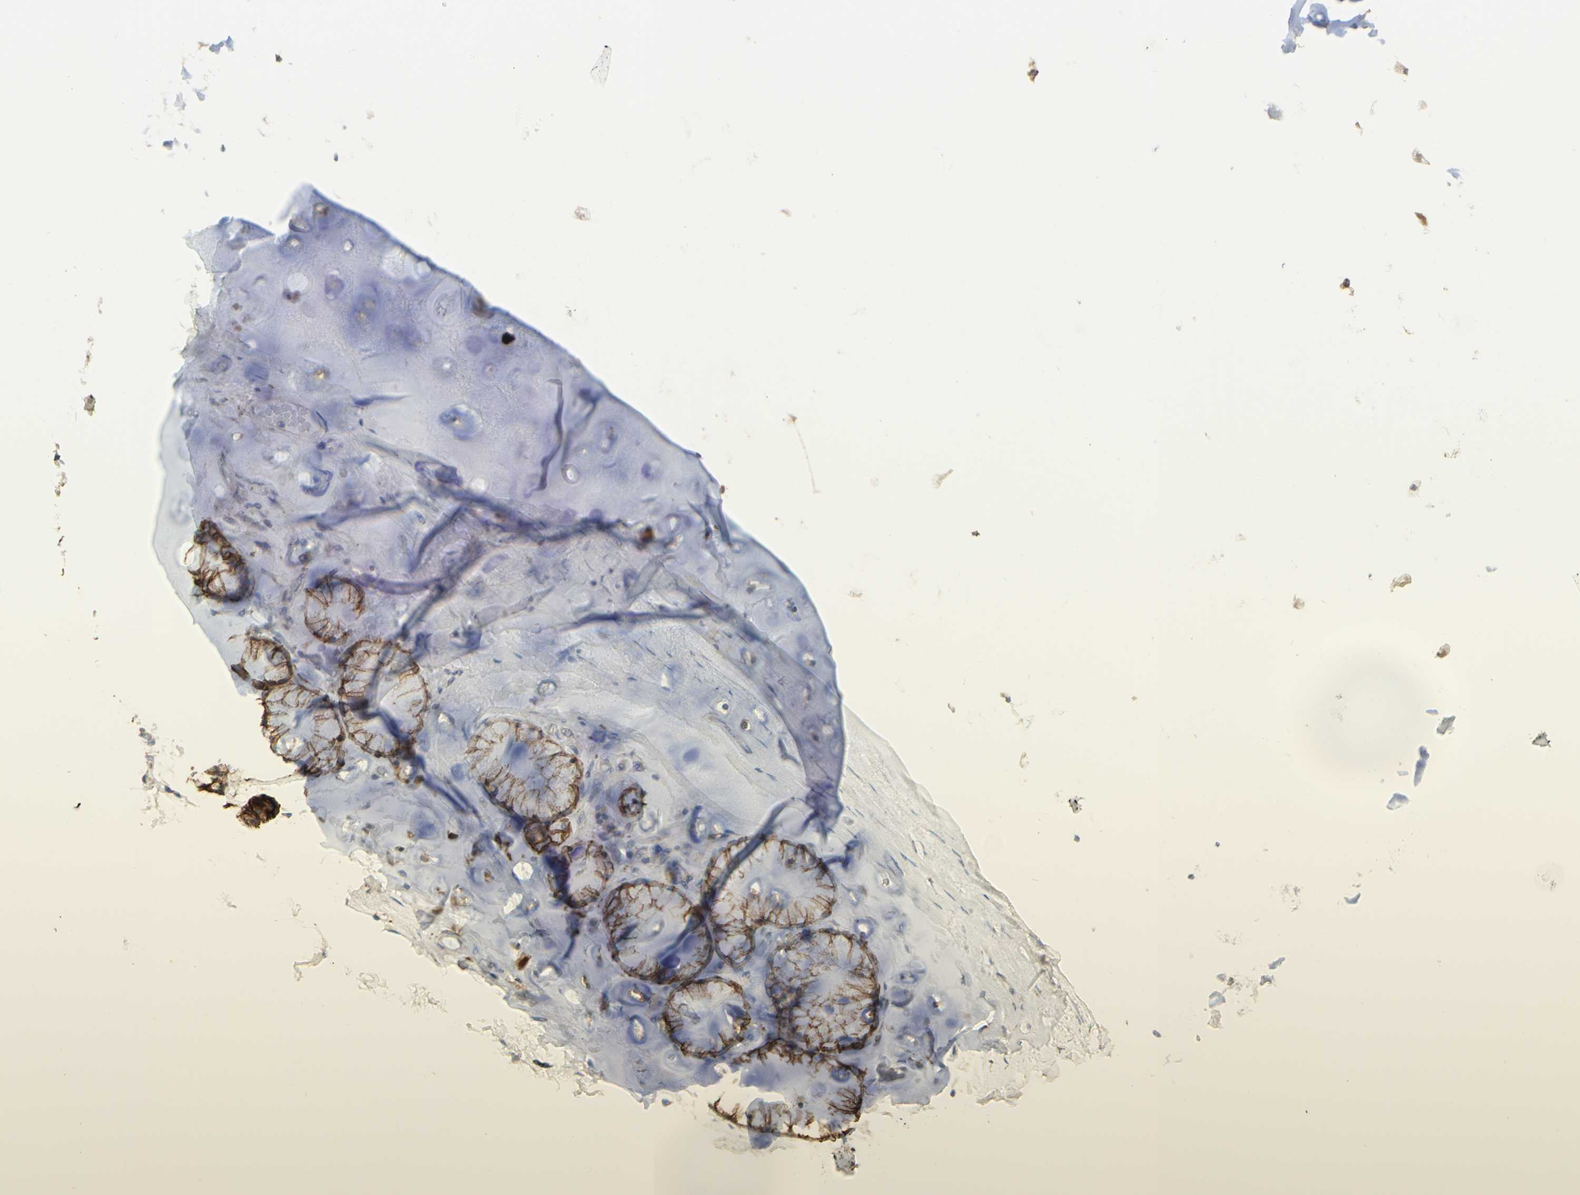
{"staining": {"intensity": "moderate", "quantity": ">75%", "location": "cytoplasmic/membranous"}, "tissue": "adipose tissue", "cell_type": "Adipocytes", "image_type": "normal", "snomed": [{"axis": "morphology", "description": "Normal tissue, NOS"}, {"axis": "topography", "description": "Bronchus"}], "caption": "Adipocytes display moderate cytoplasmic/membranous staining in about >75% of cells in unremarkable adipose tissue.", "gene": "RNF149", "patient": {"sex": "female", "age": 73}}